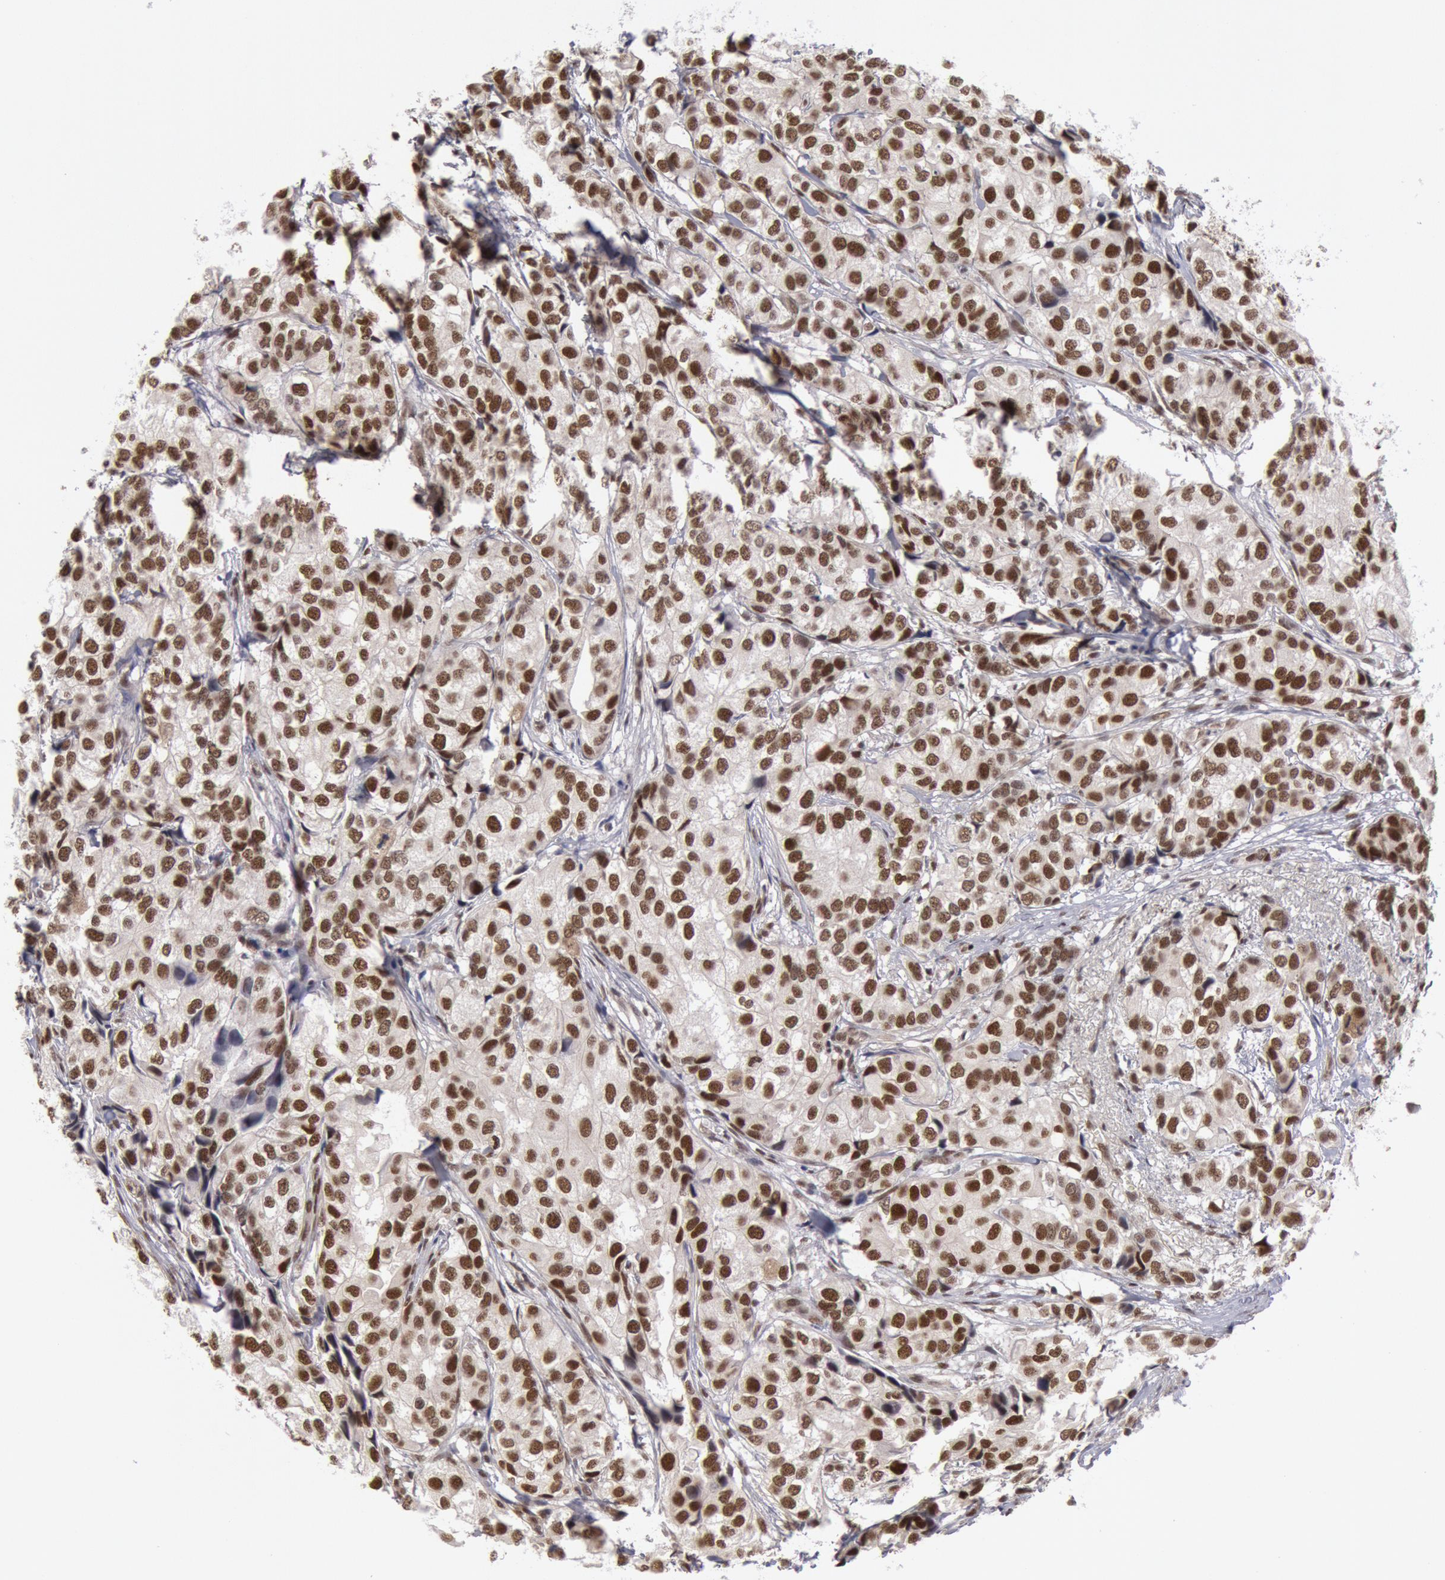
{"staining": {"intensity": "moderate", "quantity": ">75%", "location": "nuclear"}, "tissue": "breast cancer", "cell_type": "Tumor cells", "image_type": "cancer", "snomed": [{"axis": "morphology", "description": "Duct carcinoma"}, {"axis": "topography", "description": "Breast"}], "caption": "Tumor cells show moderate nuclear expression in about >75% of cells in breast cancer (invasive ductal carcinoma).", "gene": "PPP4R3B", "patient": {"sex": "female", "age": 68}}